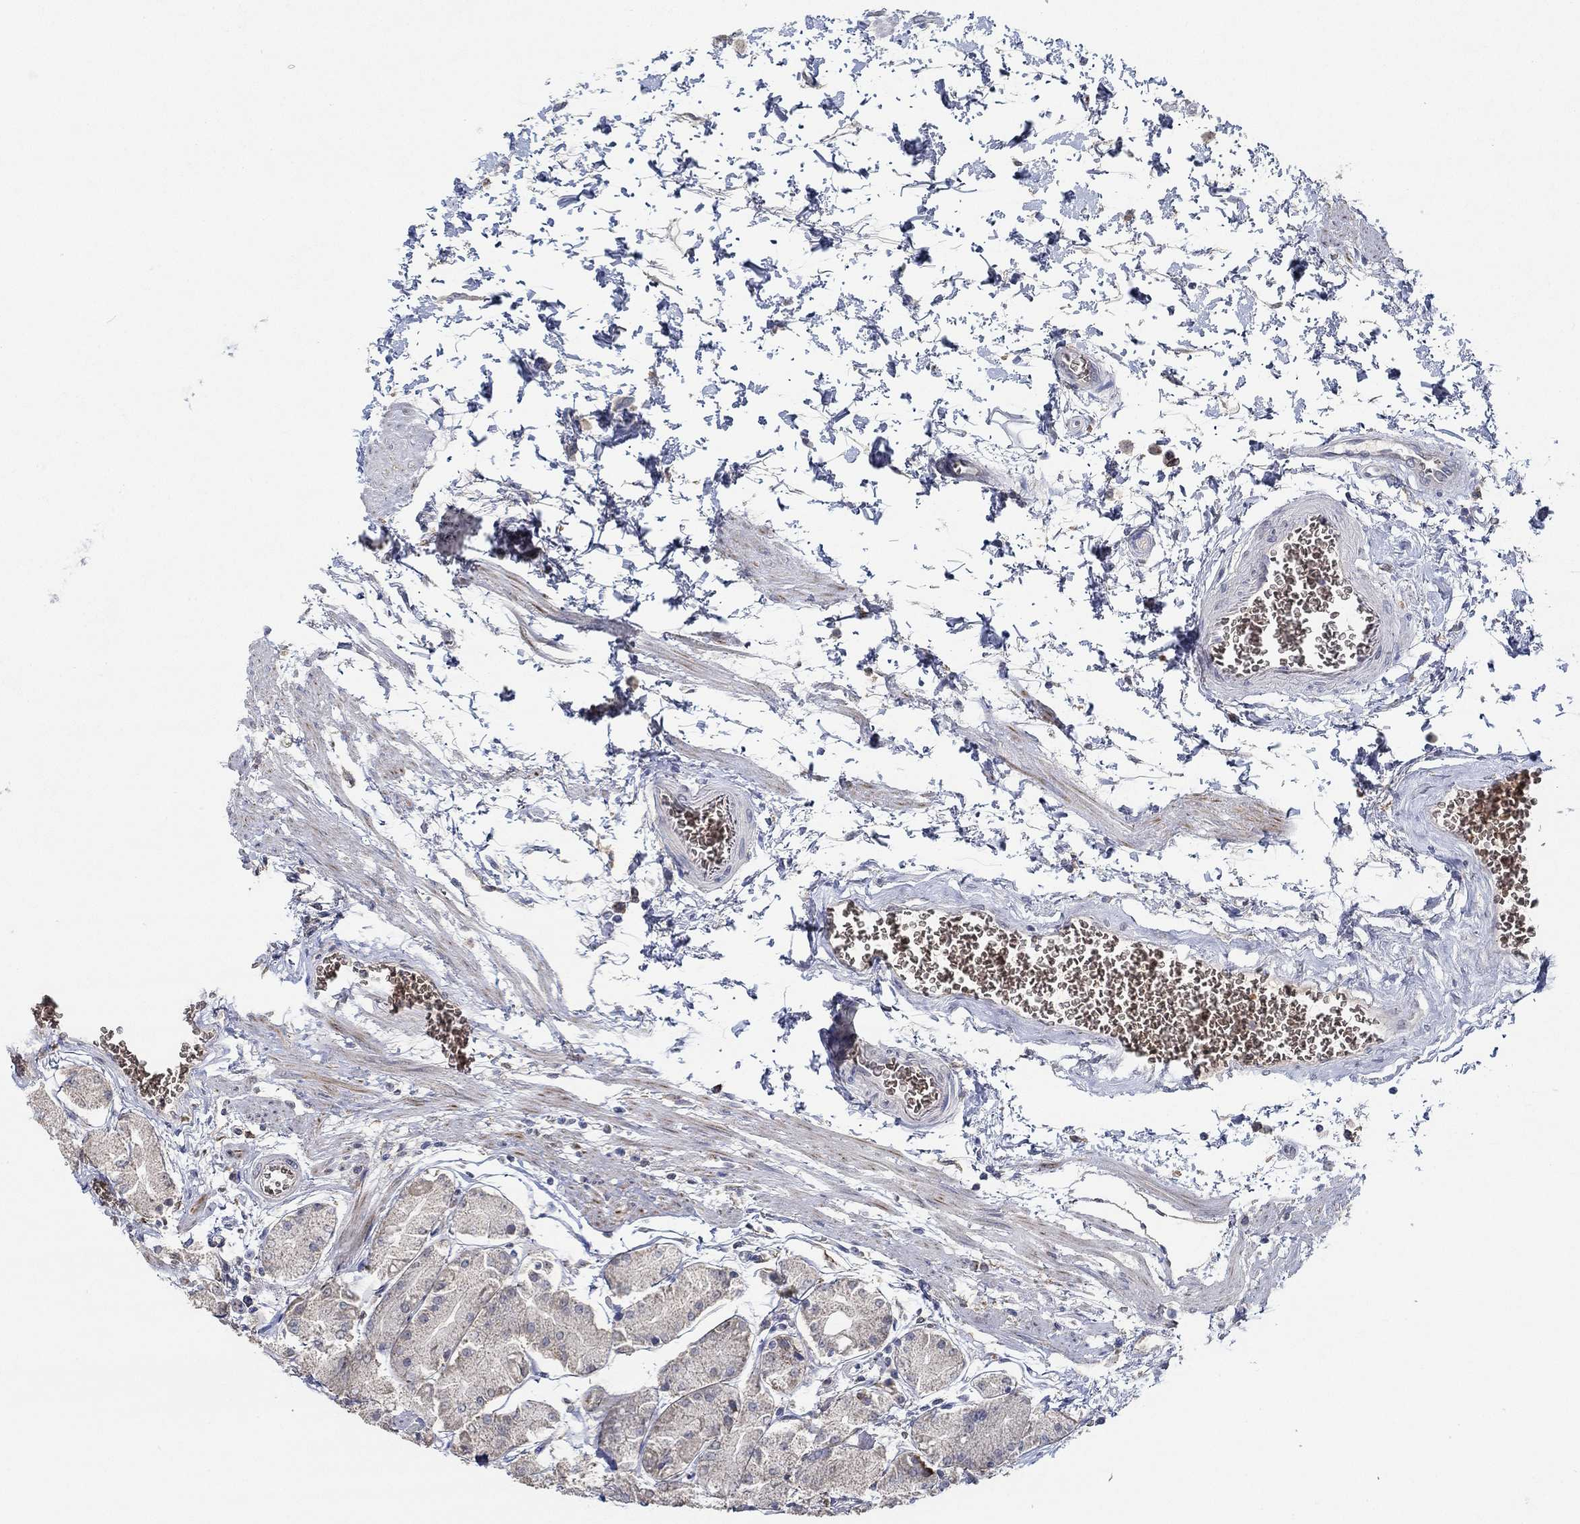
{"staining": {"intensity": "negative", "quantity": "none", "location": "none"}, "tissue": "stomach", "cell_type": "Glandular cells", "image_type": "normal", "snomed": [{"axis": "morphology", "description": "Normal tissue, NOS"}, {"axis": "topography", "description": "Stomach, upper"}], "caption": "Immunohistochemical staining of benign stomach reveals no significant staining in glandular cells. (Stains: DAB (3,3'-diaminobenzidine) immunohistochemistry with hematoxylin counter stain, Microscopy: brightfield microscopy at high magnification).", "gene": "MPP1", "patient": {"sex": "male", "age": 60}}